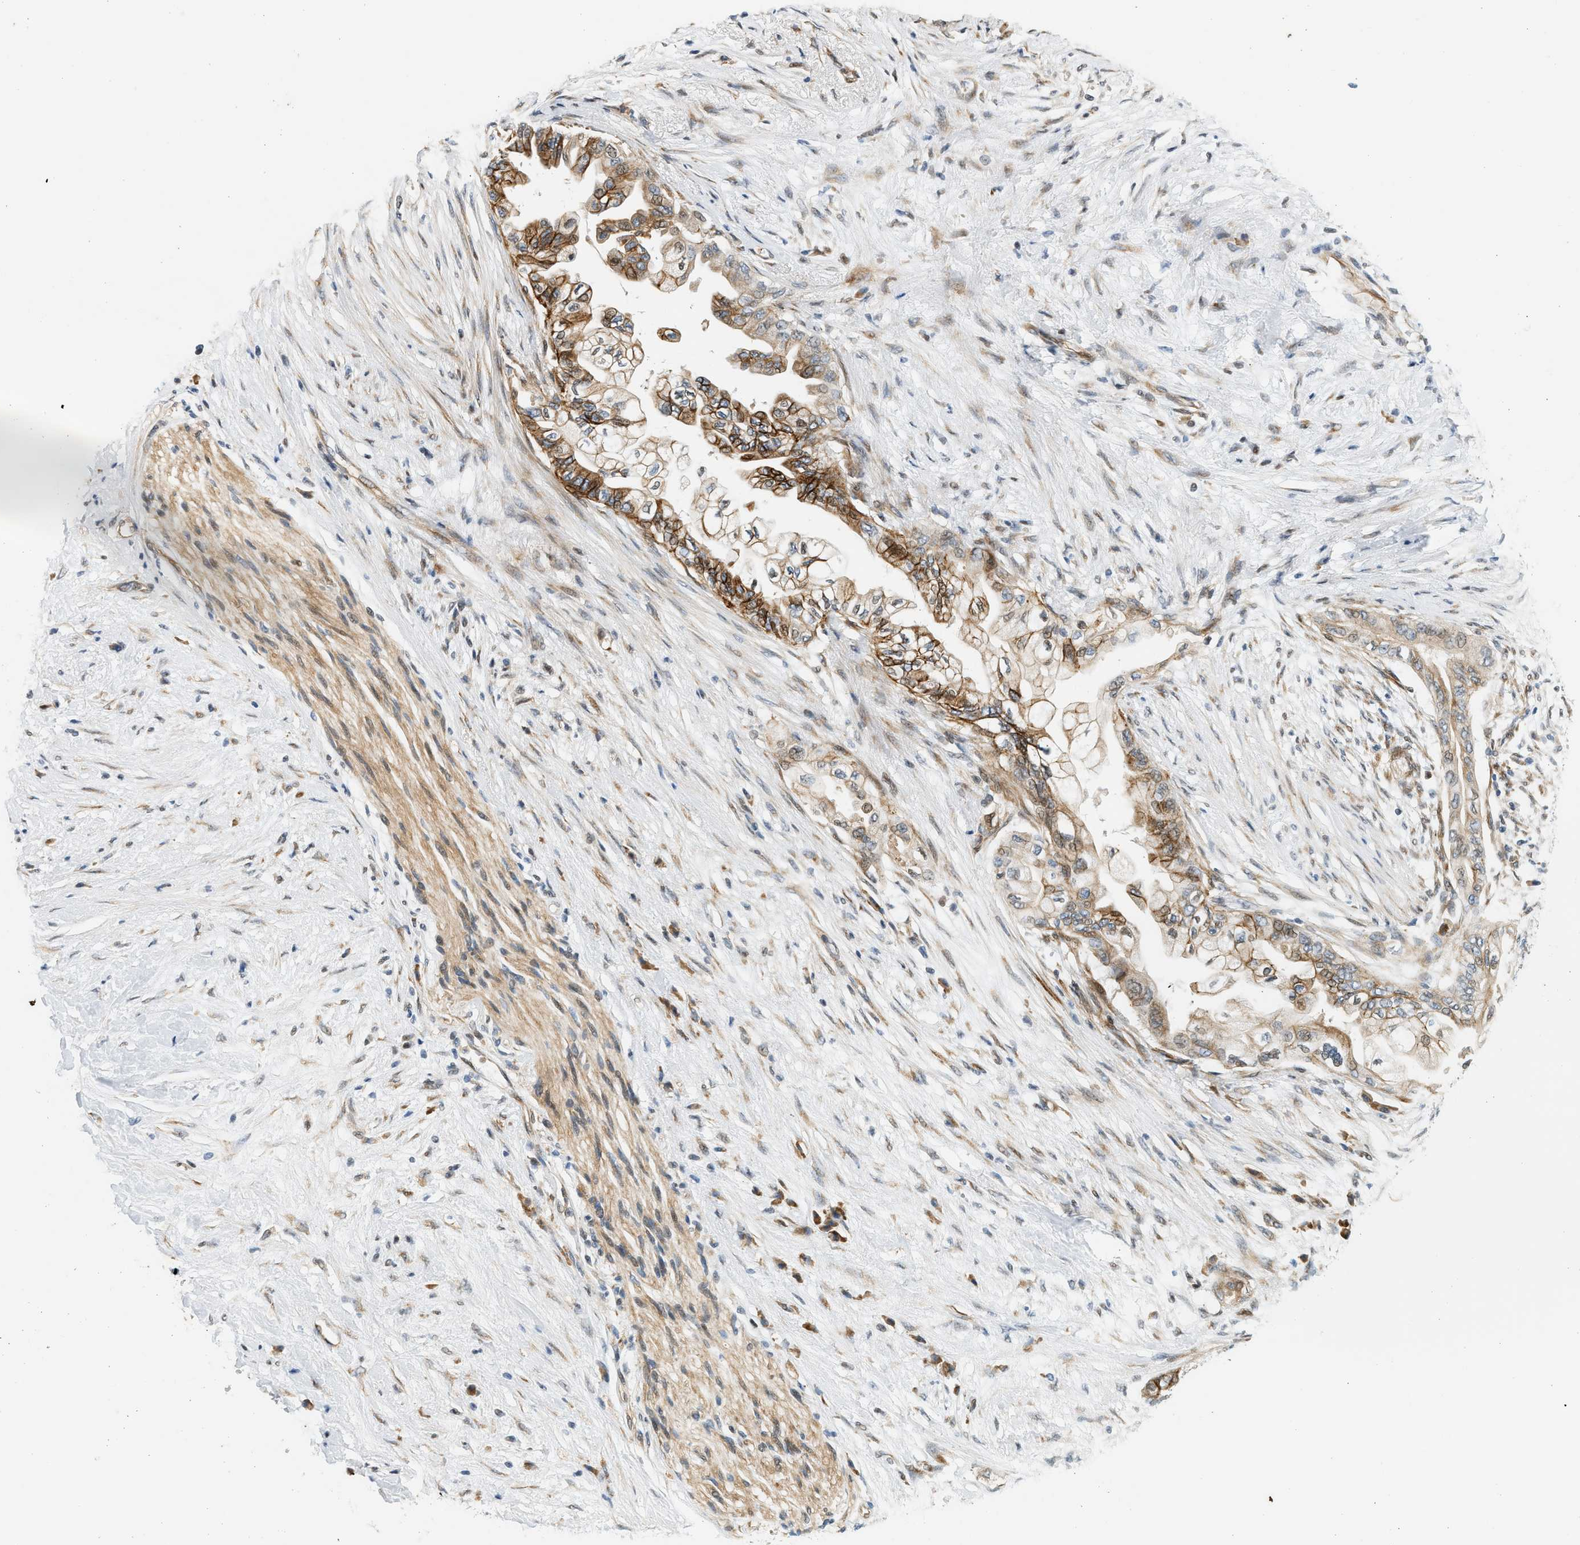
{"staining": {"intensity": "moderate", "quantity": ">75%", "location": "cytoplasmic/membranous"}, "tissue": "pancreatic cancer", "cell_type": "Tumor cells", "image_type": "cancer", "snomed": [{"axis": "morphology", "description": "Normal tissue, NOS"}, {"axis": "morphology", "description": "Adenocarcinoma, NOS"}, {"axis": "topography", "description": "Pancreas"}, {"axis": "topography", "description": "Duodenum"}], "caption": "Immunohistochemistry (IHC) (DAB) staining of human adenocarcinoma (pancreatic) shows moderate cytoplasmic/membranous protein expression in about >75% of tumor cells.", "gene": "NRSN2", "patient": {"sex": "female", "age": 60}}